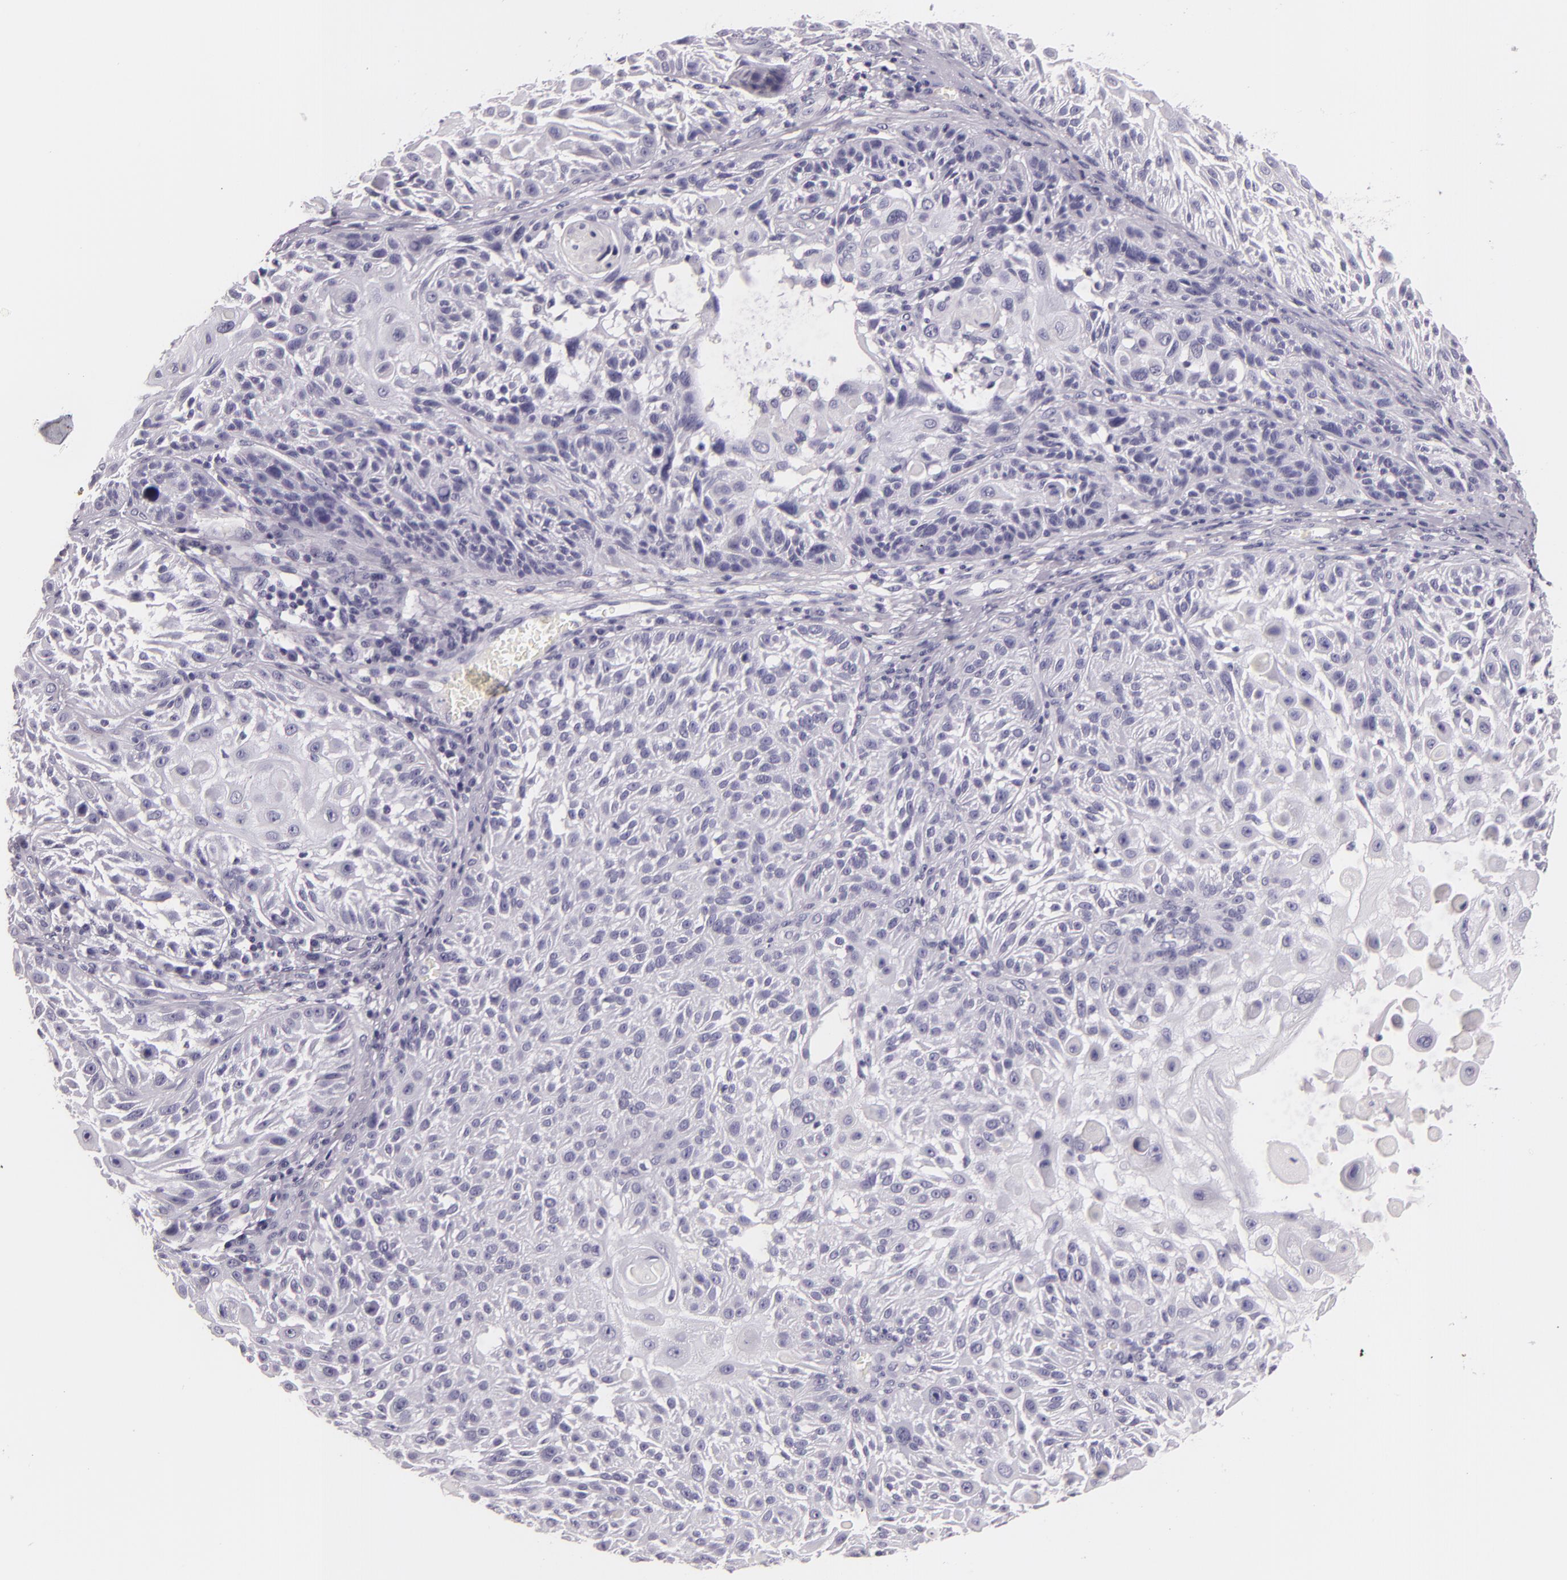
{"staining": {"intensity": "negative", "quantity": "none", "location": "none"}, "tissue": "skin cancer", "cell_type": "Tumor cells", "image_type": "cancer", "snomed": [{"axis": "morphology", "description": "Squamous cell carcinoma, NOS"}, {"axis": "topography", "description": "Skin"}], "caption": "This is an immunohistochemistry photomicrograph of skin cancer. There is no expression in tumor cells.", "gene": "DLG4", "patient": {"sex": "female", "age": 89}}